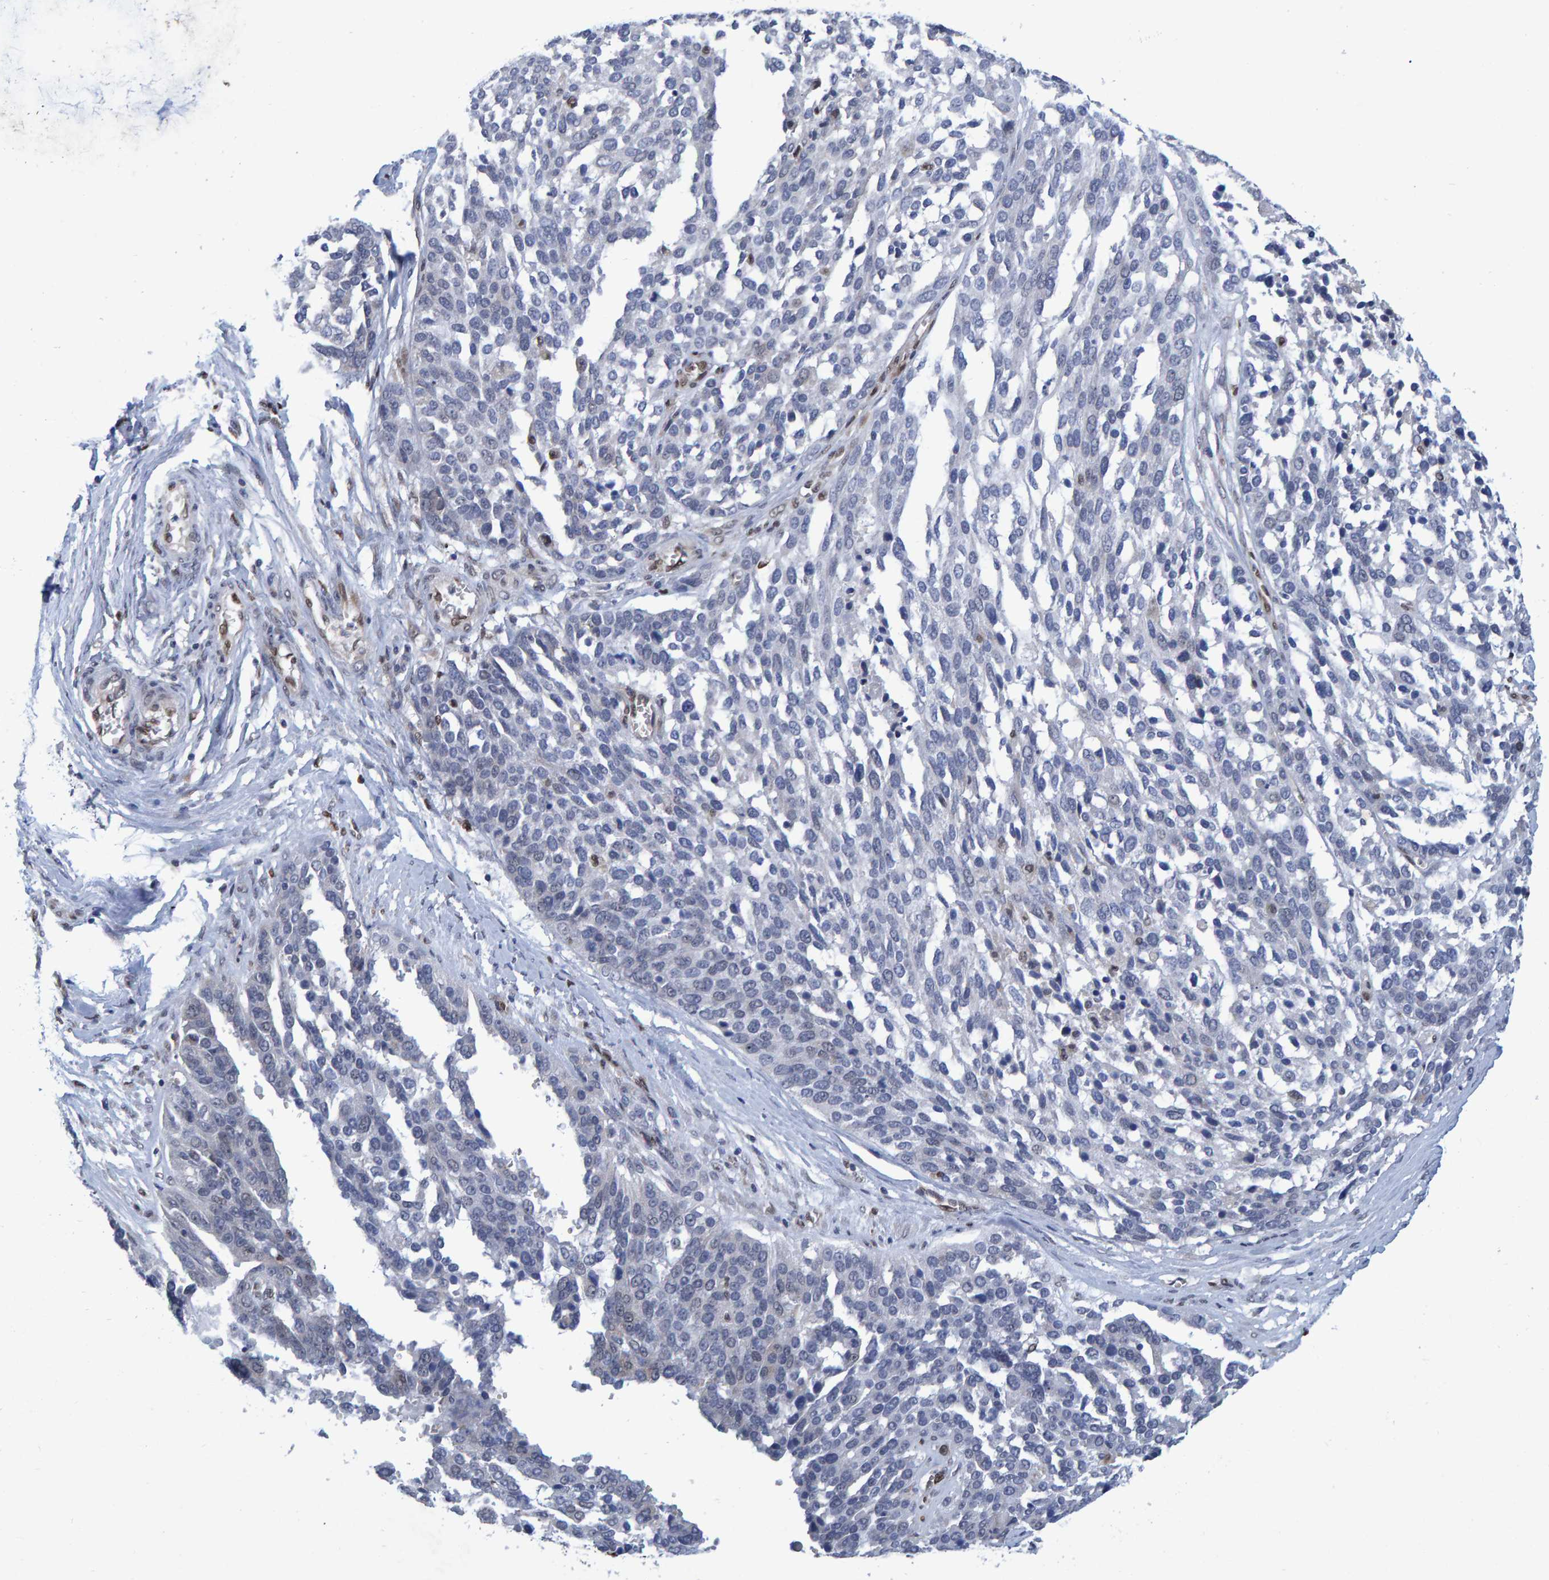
{"staining": {"intensity": "negative", "quantity": "none", "location": "none"}, "tissue": "ovarian cancer", "cell_type": "Tumor cells", "image_type": "cancer", "snomed": [{"axis": "morphology", "description": "Cystadenocarcinoma, serous, NOS"}, {"axis": "topography", "description": "Ovary"}], "caption": "This is an IHC micrograph of ovarian cancer (serous cystadenocarcinoma). There is no positivity in tumor cells.", "gene": "QKI", "patient": {"sex": "female", "age": 44}}